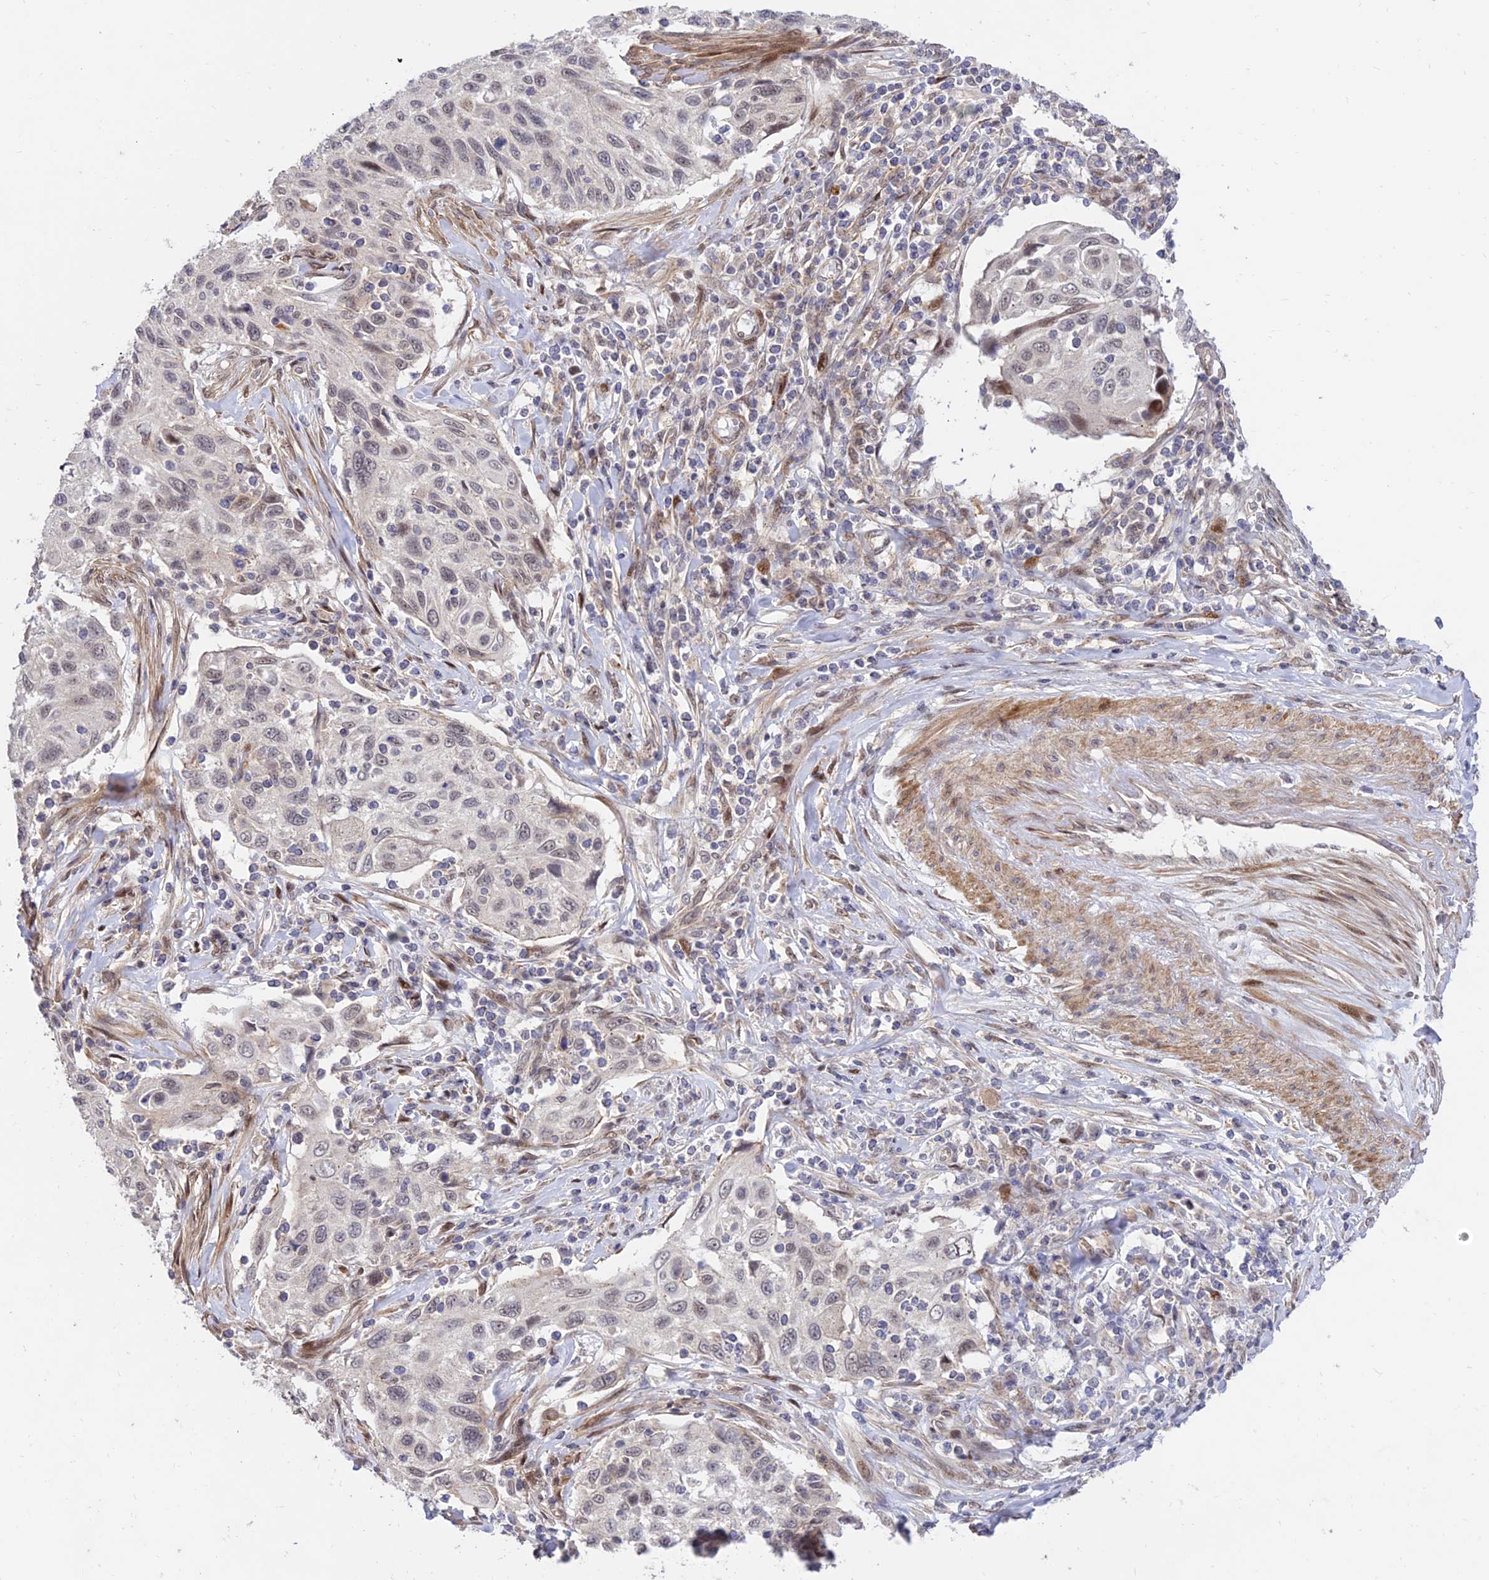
{"staining": {"intensity": "weak", "quantity": "25%-75%", "location": "nuclear"}, "tissue": "cervical cancer", "cell_type": "Tumor cells", "image_type": "cancer", "snomed": [{"axis": "morphology", "description": "Squamous cell carcinoma, NOS"}, {"axis": "topography", "description": "Cervix"}], "caption": "Tumor cells display low levels of weak nuclear positivity in about 25%-75% of cells in squamous cell carcinoma (cervical). (Stains: DAB in brown, nuclei in blue, Microscopy: brightfield microscopy at high magnification).", "gene": "ZNF85", "patient": {"sex": "female", "age": 70}}